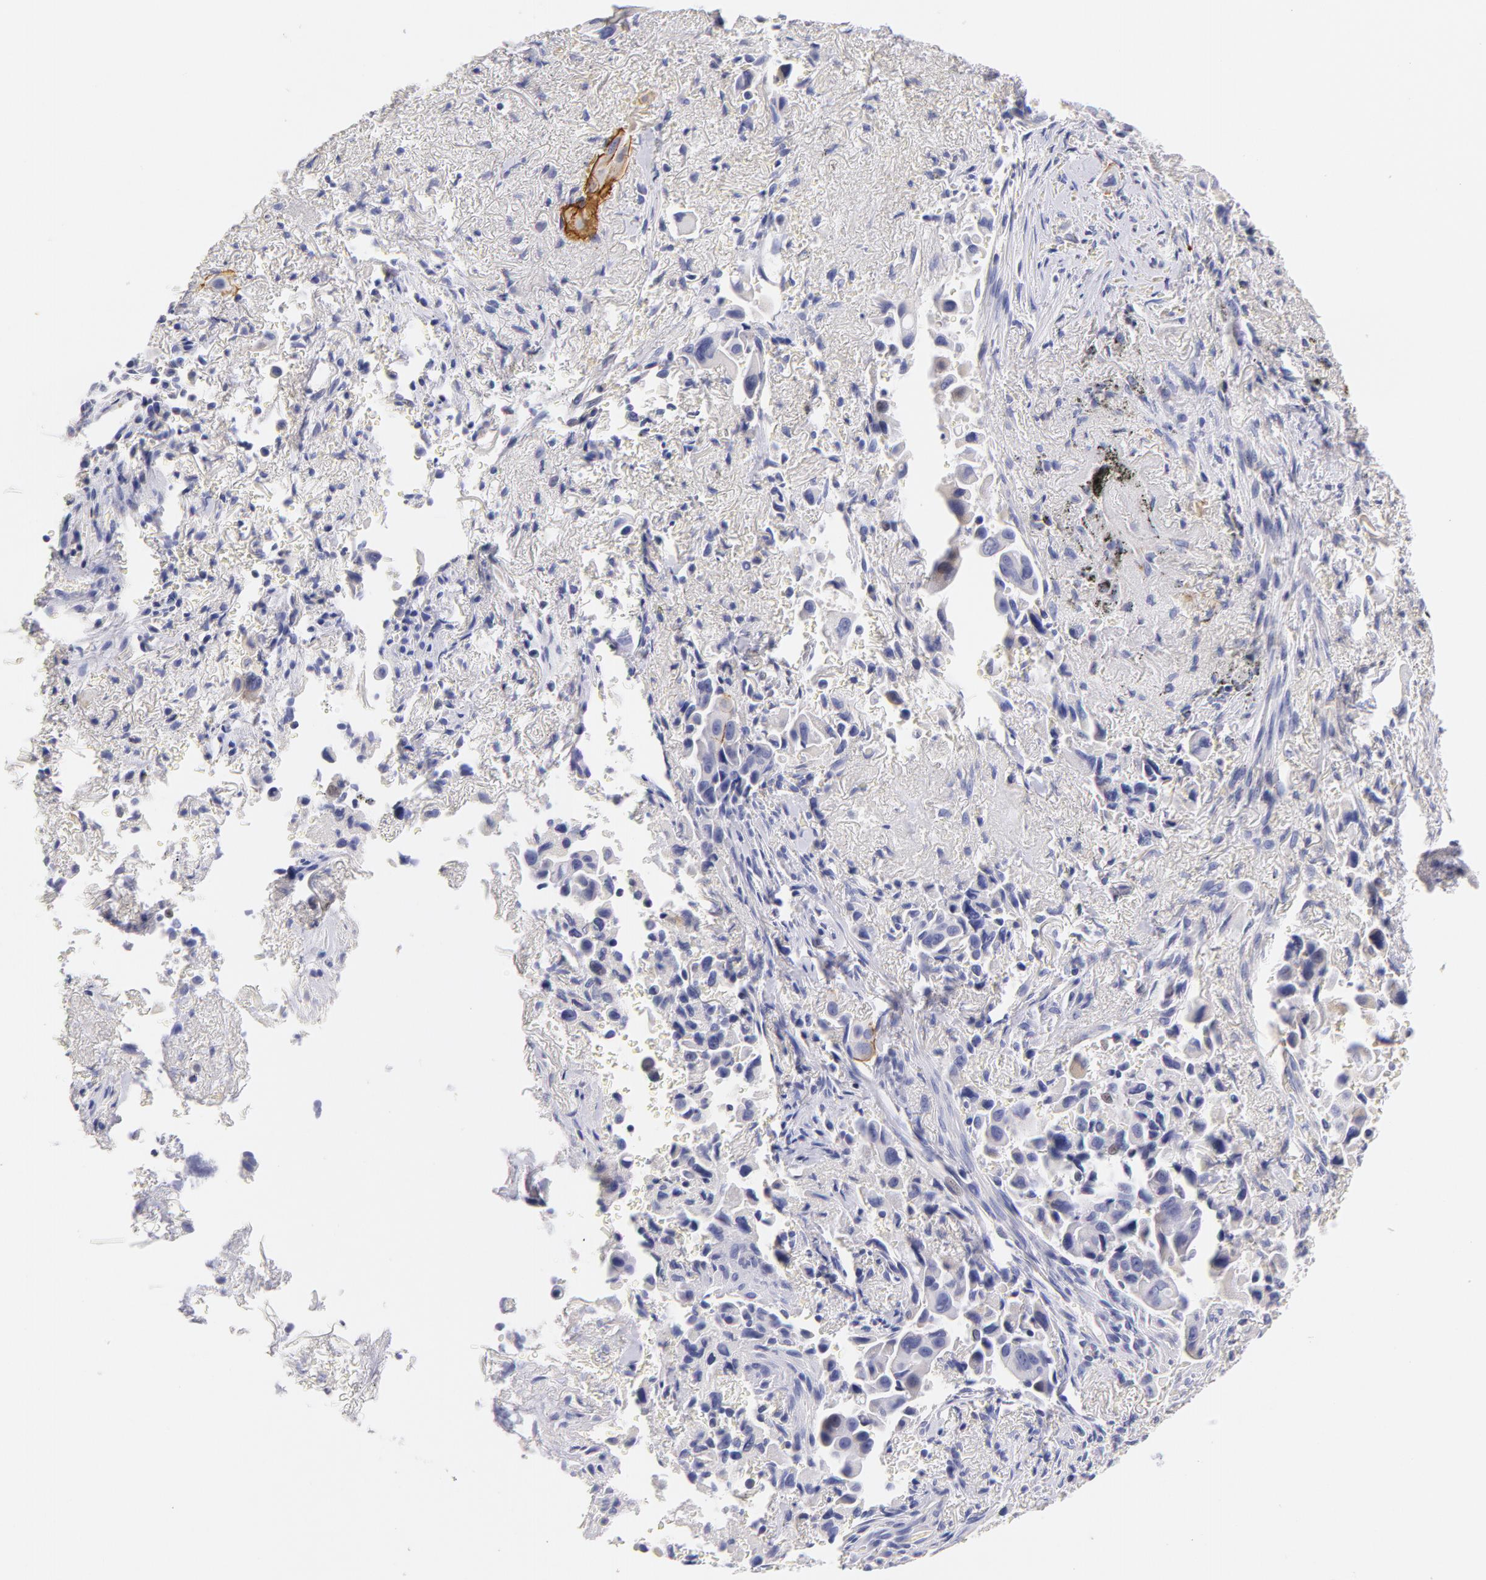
{"staining": {"intensity": "strong", "quantity": "<25%", "location": "cytoplasmic/membranous"}, "tissue": "lung cancer", "cell_type": "Tumor cells", "image_type": "cancer", "snomed": [{"axis": "morphology", "description": "Adenocarcinoma, NOS"}, {"axis": "topography", "description": "Lung"}], "caption": "An immunohistochemistry image of tumor tissue is shown. Protein staining in brown highlights strong cytoplasmic/membranous positivity in lung cancer (adenocarcinoma) within tumor cells. The staining was performed using DAB (3,3'-diaminobenzidine), with brown indicating positive protein expression. Nuclei are stained blue with hematoxylin.", "gene": "CD44", "patient": {"sex": "male", "age": 68}}